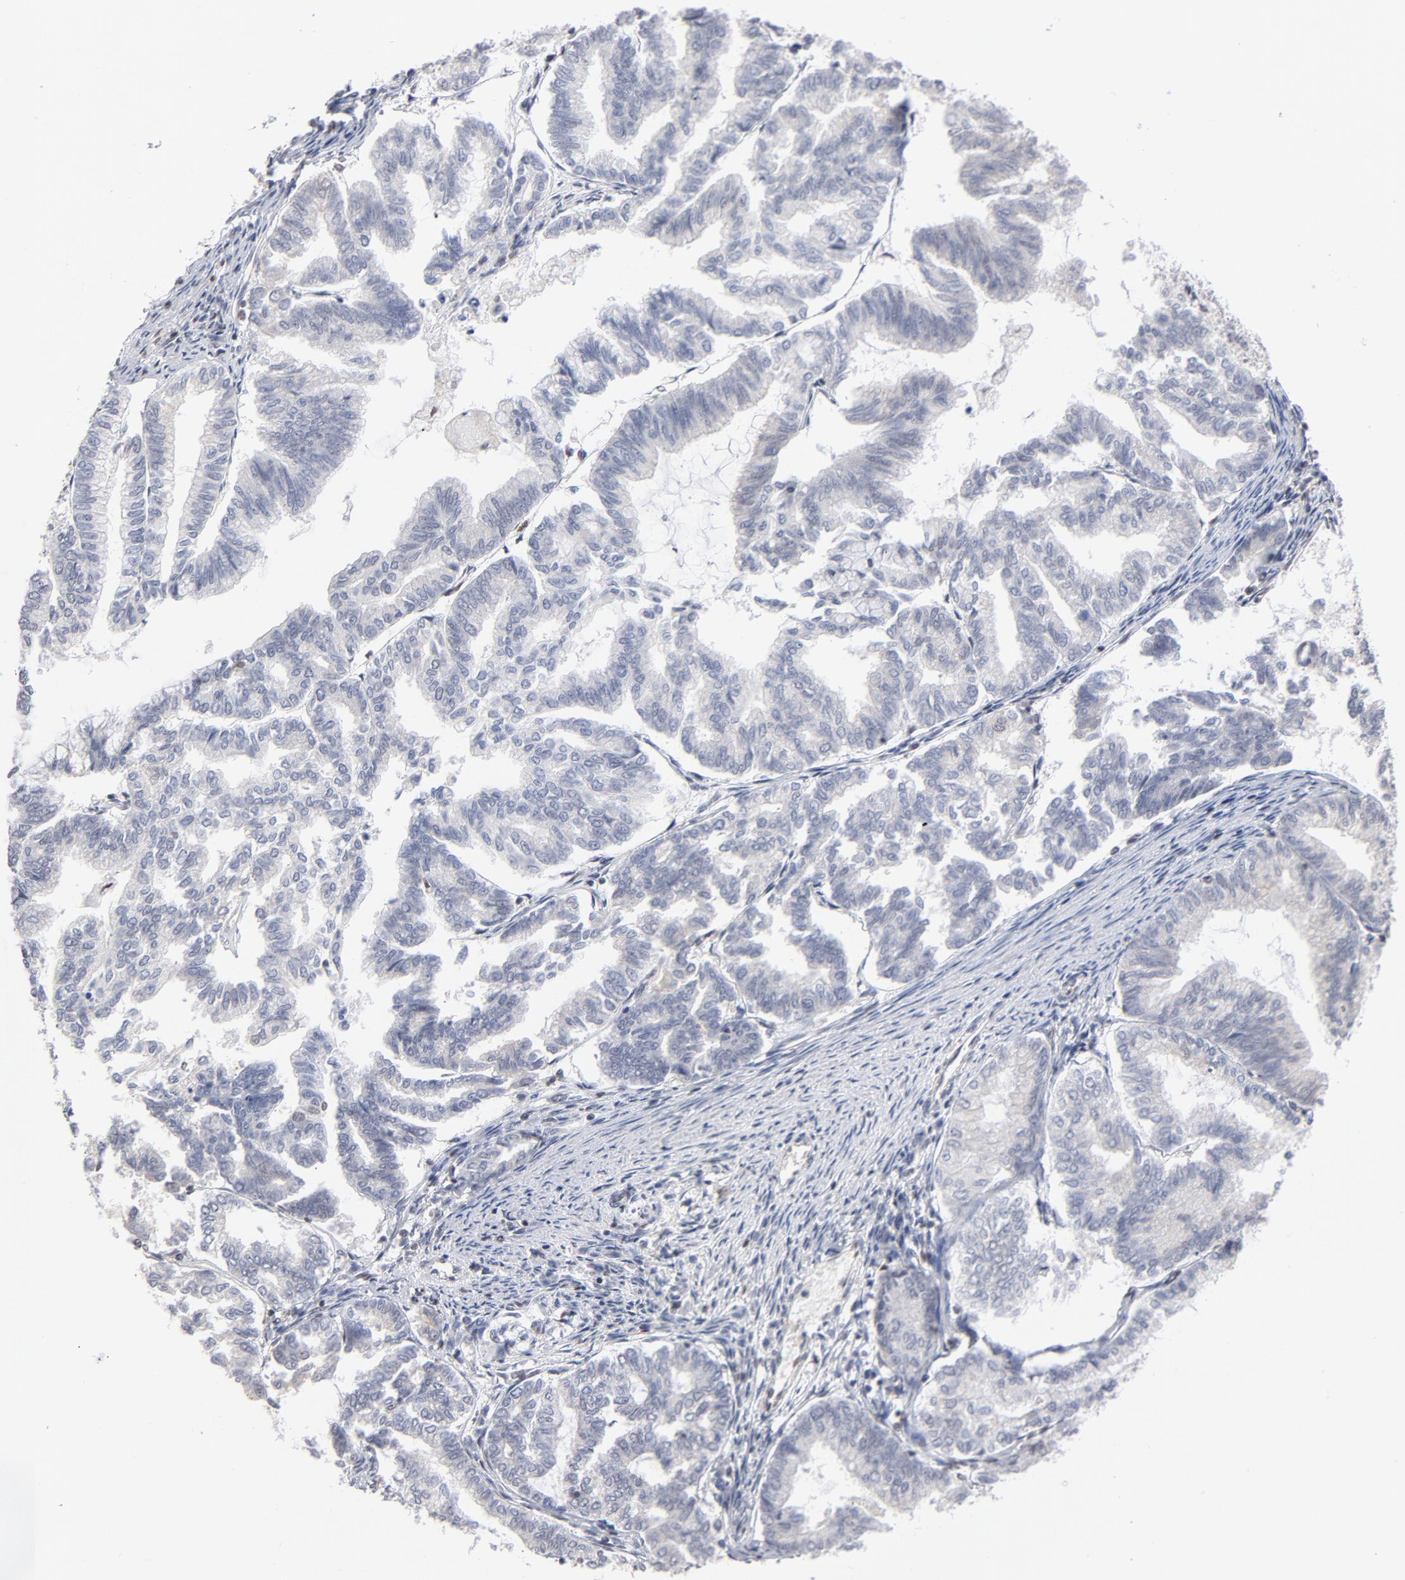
{"staining": {"intensity": "negative", "quantity": "none", "location": "none"}, "tissue": "endometrial cancer", "cell_type": "Tumor cells", "image_type": "cancer", "snomed": [{"axis": "morphology", "description": "Adenocarcinoma, NOS"}, {"axis": "topography", "description": "Endometrium"}], "caption": "IHC of endometrial adenocarcinoma demonstrates no positivity in tumor cells.", "gene": "MAX", "patient": {"sex": "female", "age": 79}}